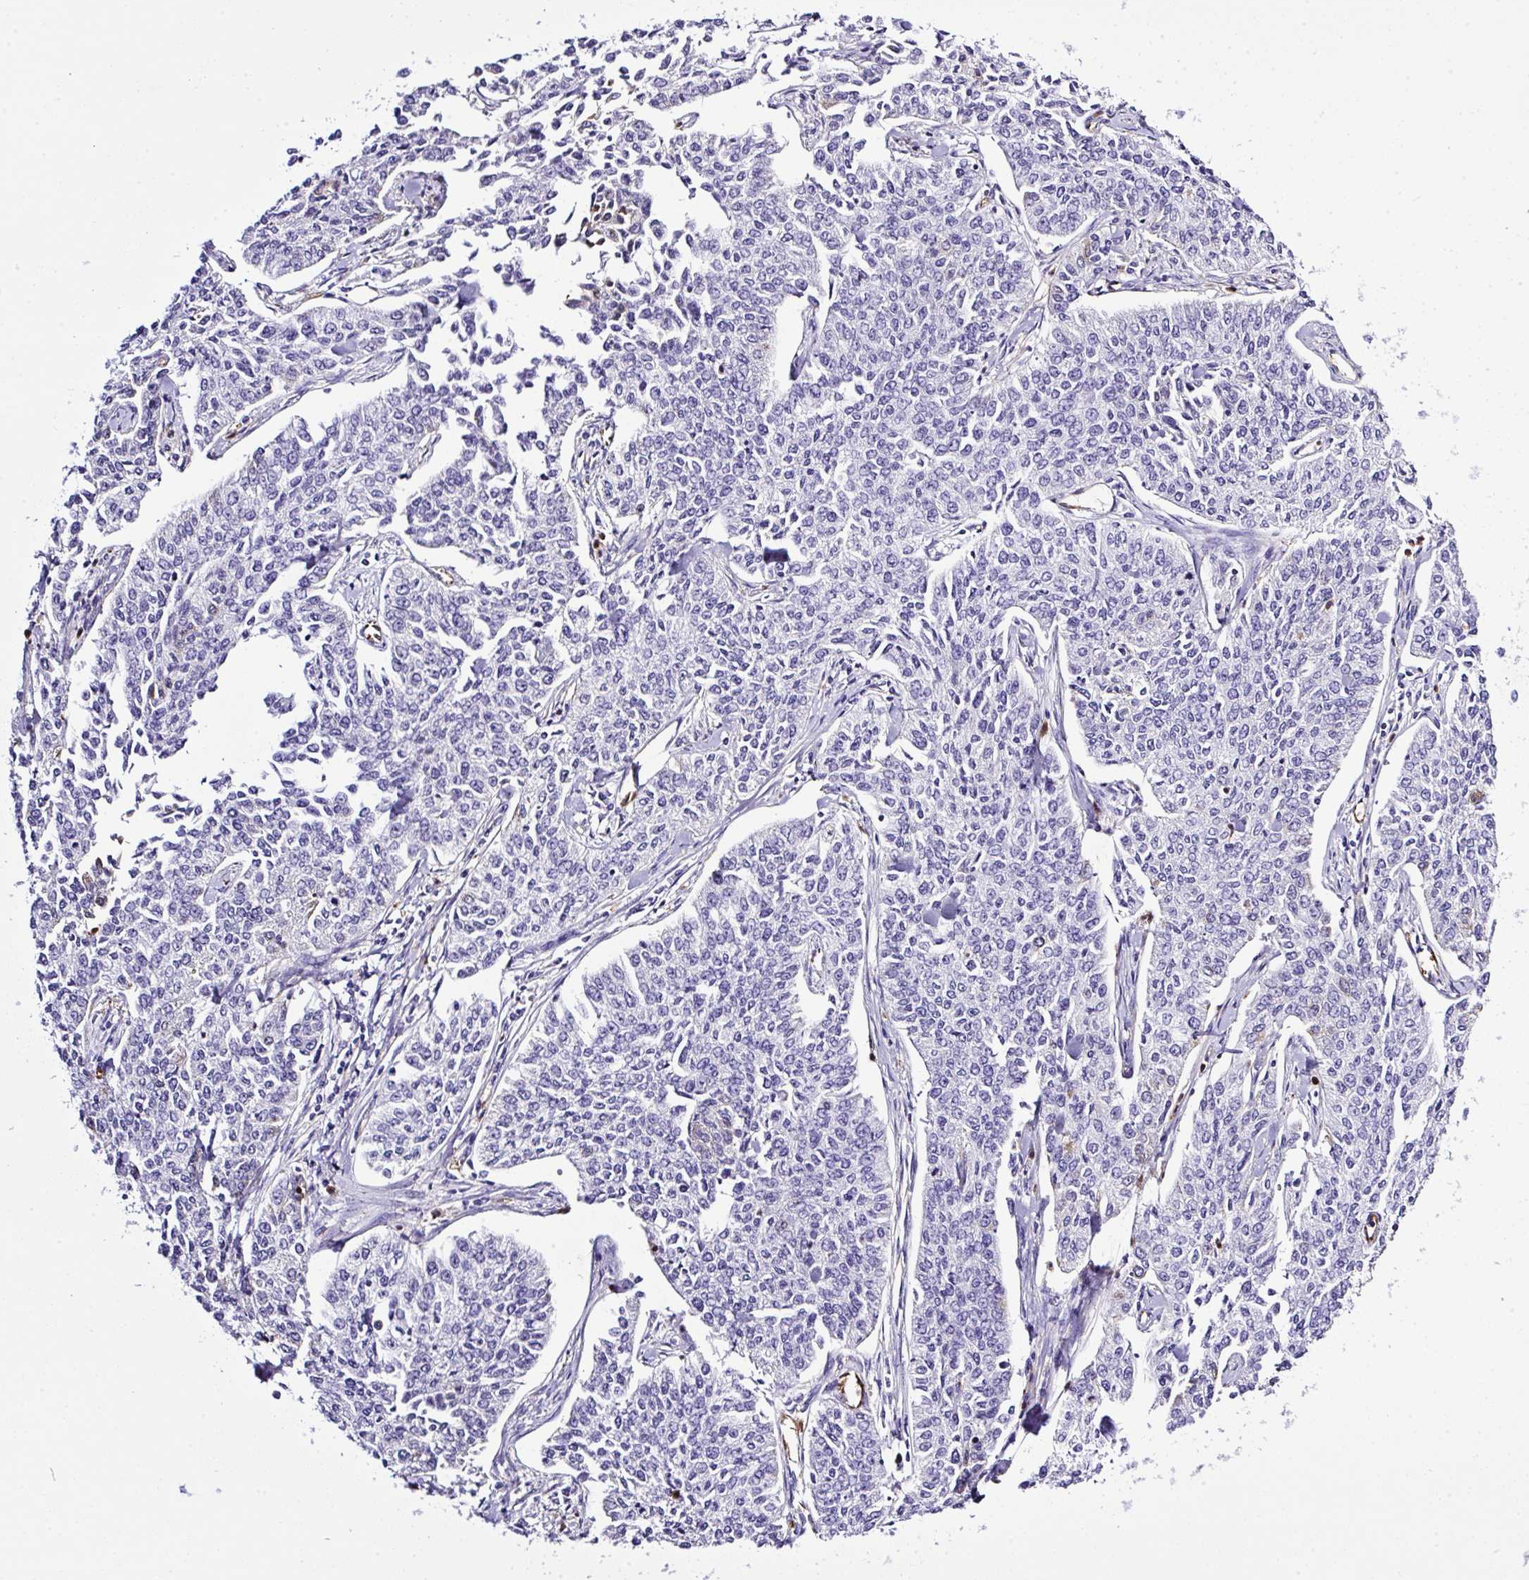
{"staining": {"intensity": "negative", "quantity": "none", "location": "none"}, "tissue": "cervical cancer", "cell_type": "Tumor cells", "image_type": "cancer", "snomed": [{"axis": "morphology", "description": "Squamous cell carcinoma, NOS"}, {"axis": "topography", "description": "Cervix"}], "caption": "Immunohistochemical staining of human squamous cell carcinoma (cervical) exhibits no significant expression in tumor cells.", "gene": "MAGEB5", "patient": {"sex": "female", "age": 35}}